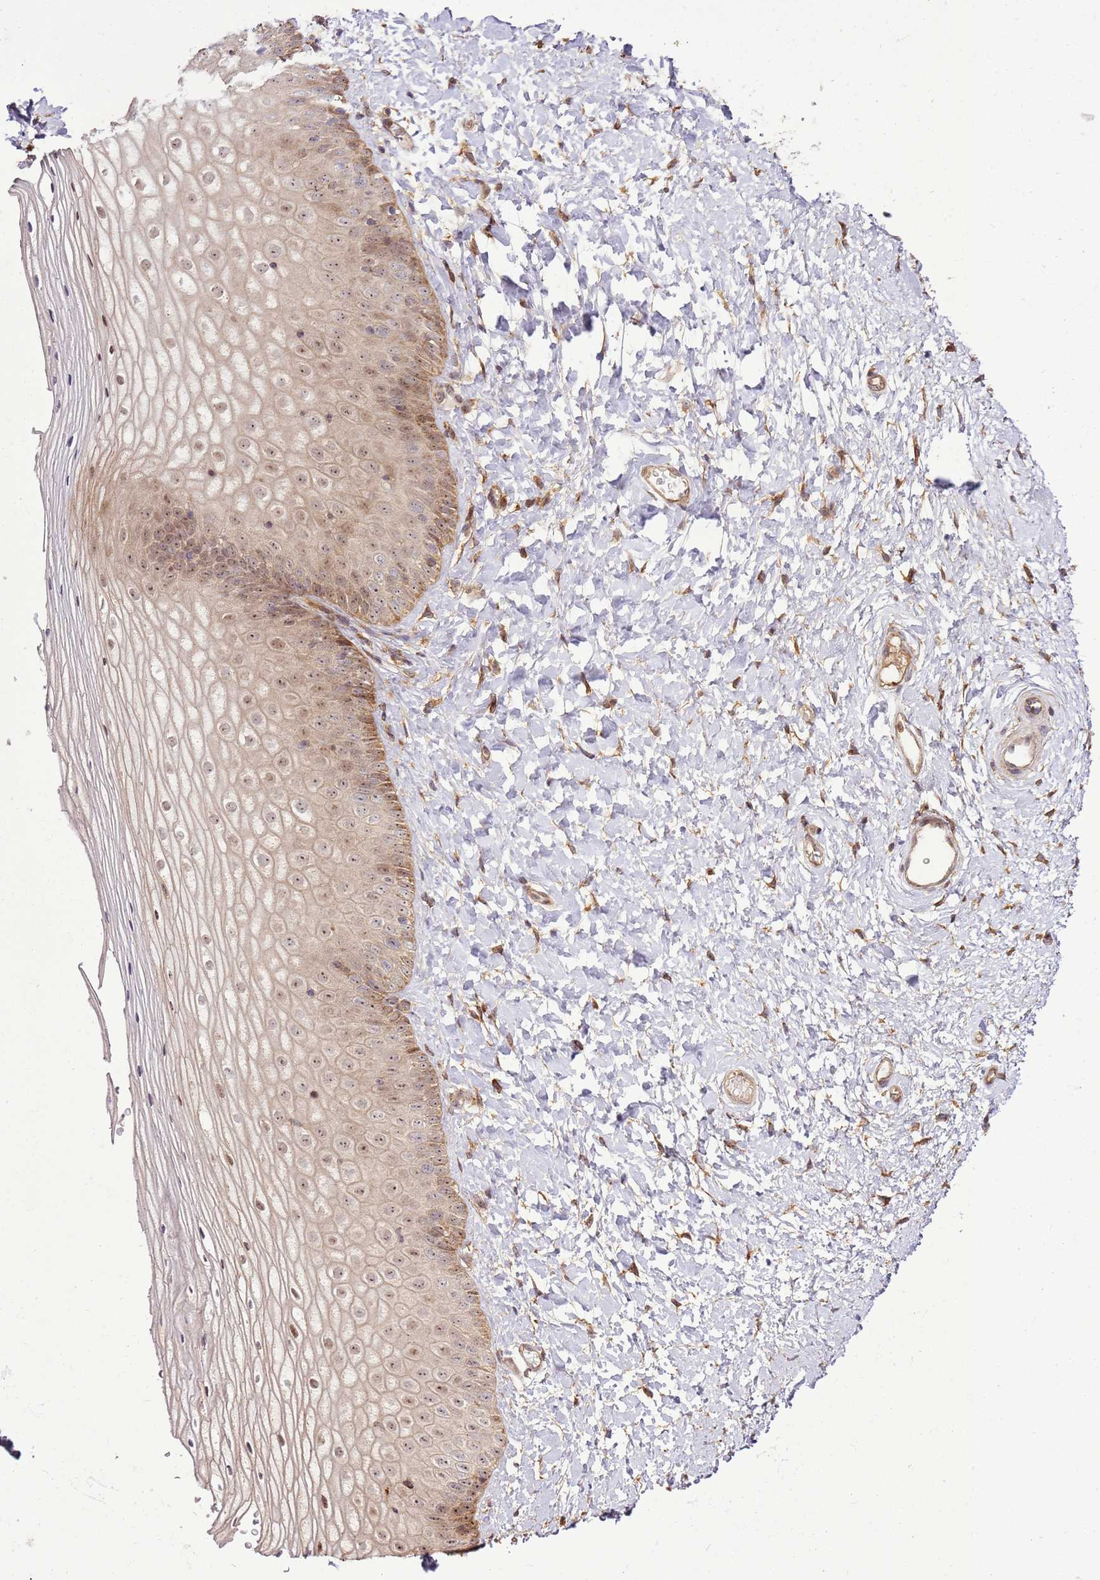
{"staining": {"intensity": "moderate", "quantity": ">75%", "location": "cytoplasmic/membranous,nuclear"}, "tissue": "vagina", "cell_type": "Squamous epithelial cells", "image_type": "normal", "snomed": [{"axis": "morphology", "description": "Normal tissue, NOS"}, {"axis": "topography", "description": "Vagina"}], "caption": "A photomicrograph showing moderate cytoplasmic/membranous,nuclear staining in about >75% of squamous epithelial cells in normal vagina, as visualized by brown immunohistochemical staining.", "gene": "RASA3", "patient": {"sex": "female", "age": 65}}